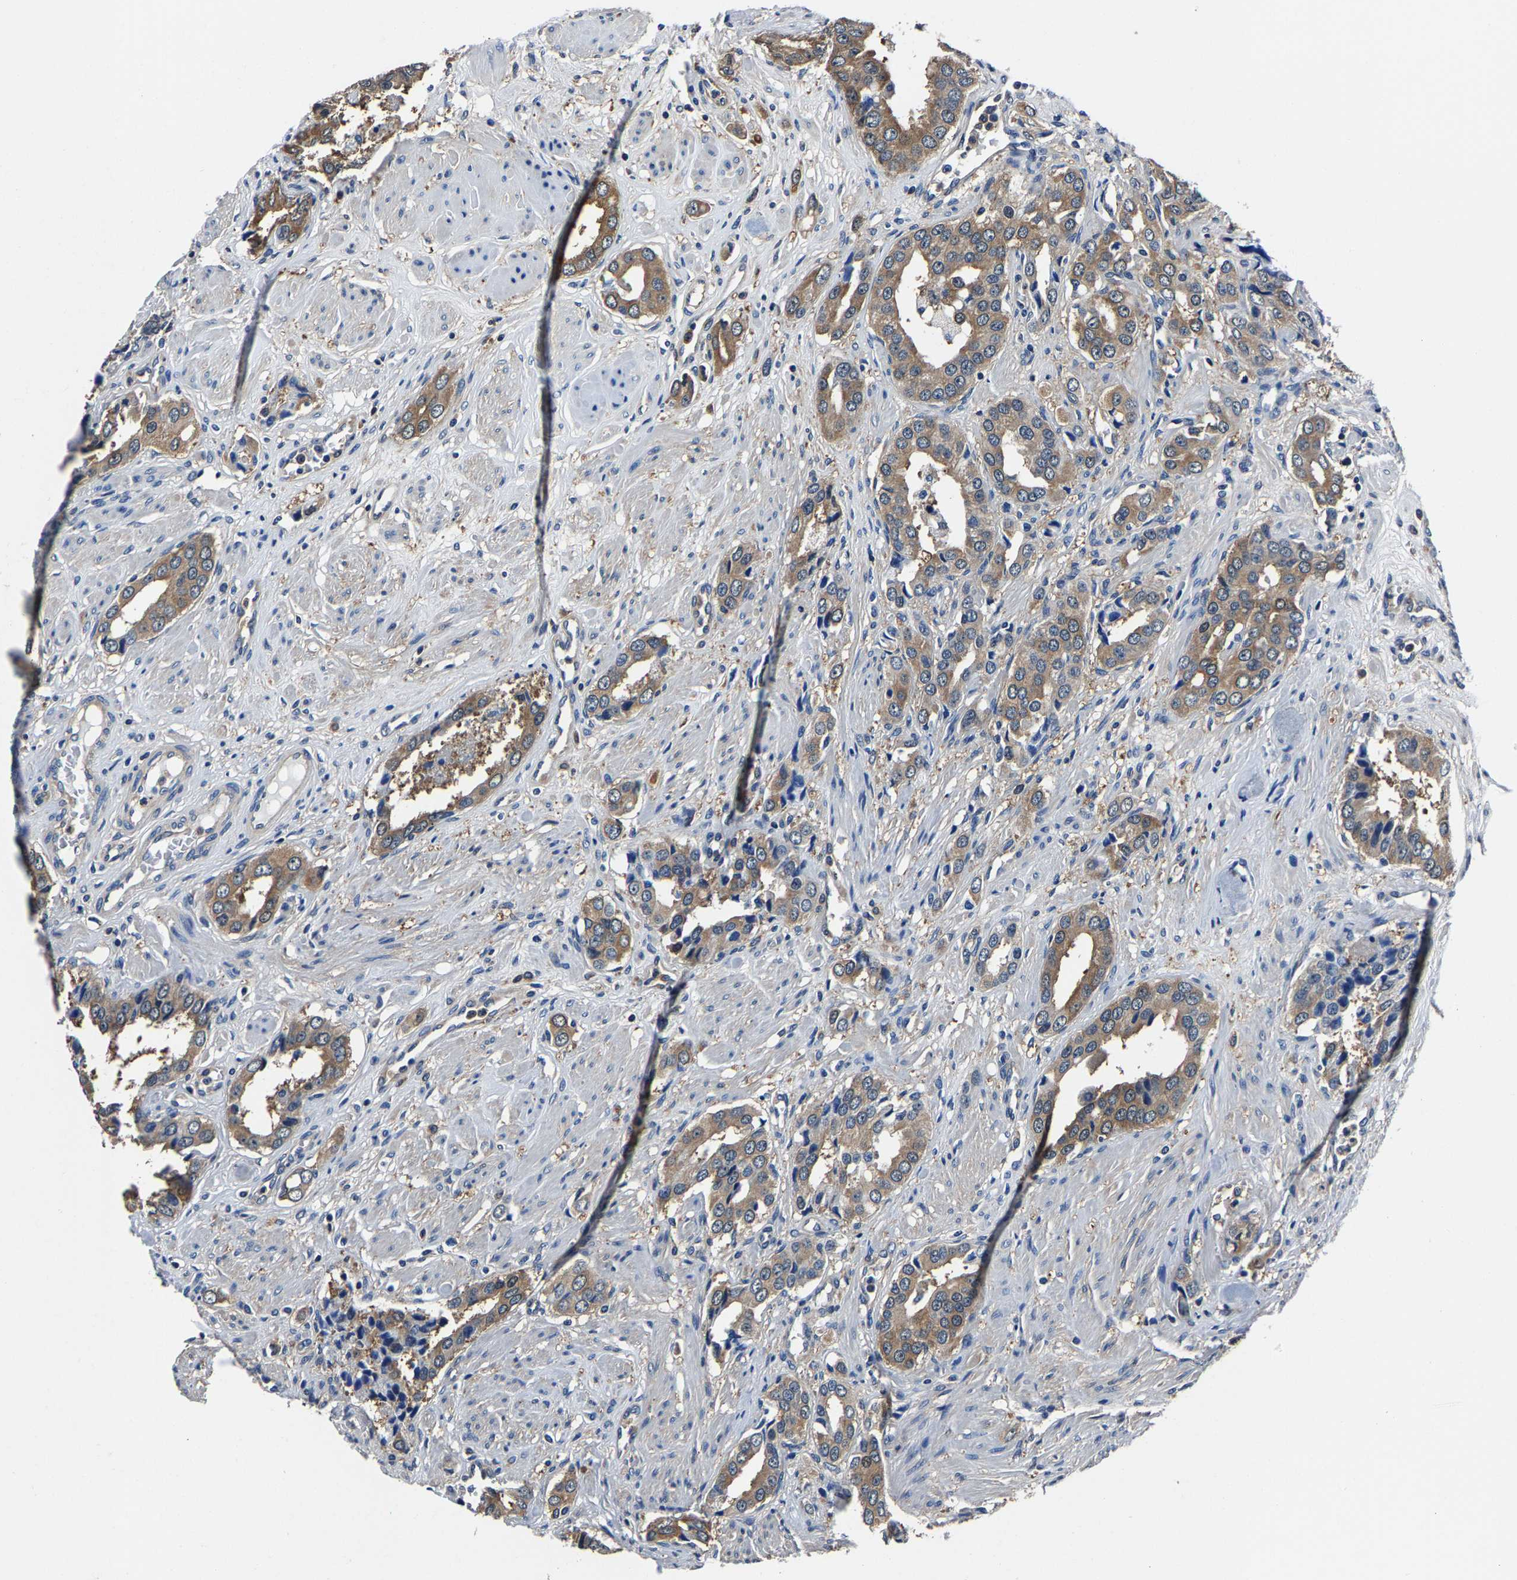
{"staining": {"intensity": "moderate", "quantity": ">75%", "location": "cytoplasmic/membranous"}, "tissue": "prostate cancer", "cell_type": "Tumor cells", "image_type": "cancer", "snomed": [{"axis": "morphology", "description": "Adenocarcinoma, High grade"}, {"axis": "topography", "description": "Prostate"}], "caption": "High-grade adenocarcinoma (prostate) stained for a protein (brown) exhibits moderate cytoplasmic/membranous positive staining in about >75% of tumor cells.", "gene": "ALDOB", "patient": {"sex": "male", "age": 52}}